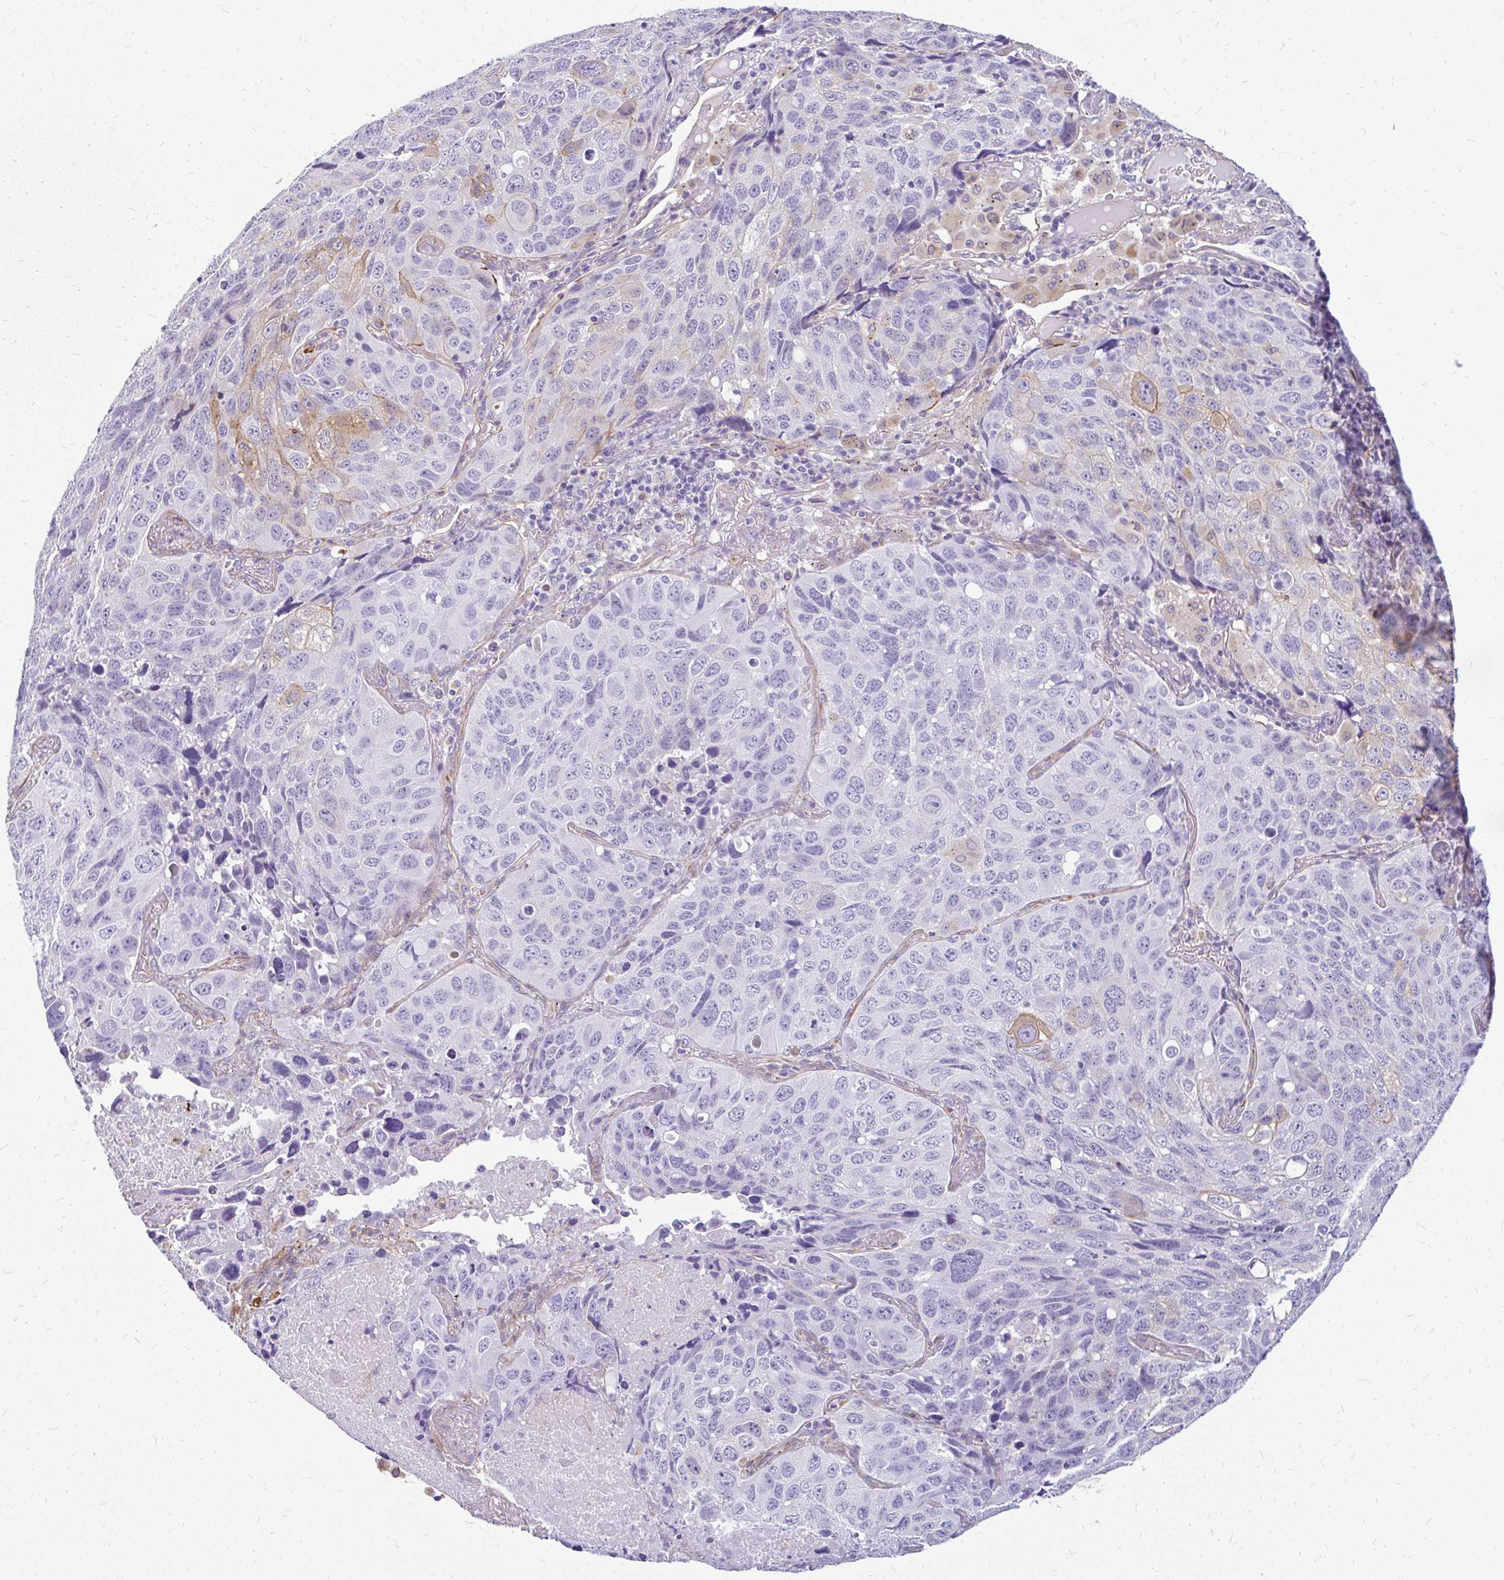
{"staining": {"intensity": "weak", "quantity": "<25%", "location": "cytoplasmic/membranous"}, "tissue": "lung cancer", "cell_type": "Tumor cells", "image_type": "cancer", "snomed": [{"axis": "morphology", "description": "Squamous cell carcinoma, NOS"}, {"axis": "topography", "description": "Lung"}], "caption": "Lung cancer (squamous cell carcinoma) was stained to show a protein in brown. There is no significant expression in tumor cells.", "gene": "FAM83C", "patient": {"sex": "male", "age": 60}}